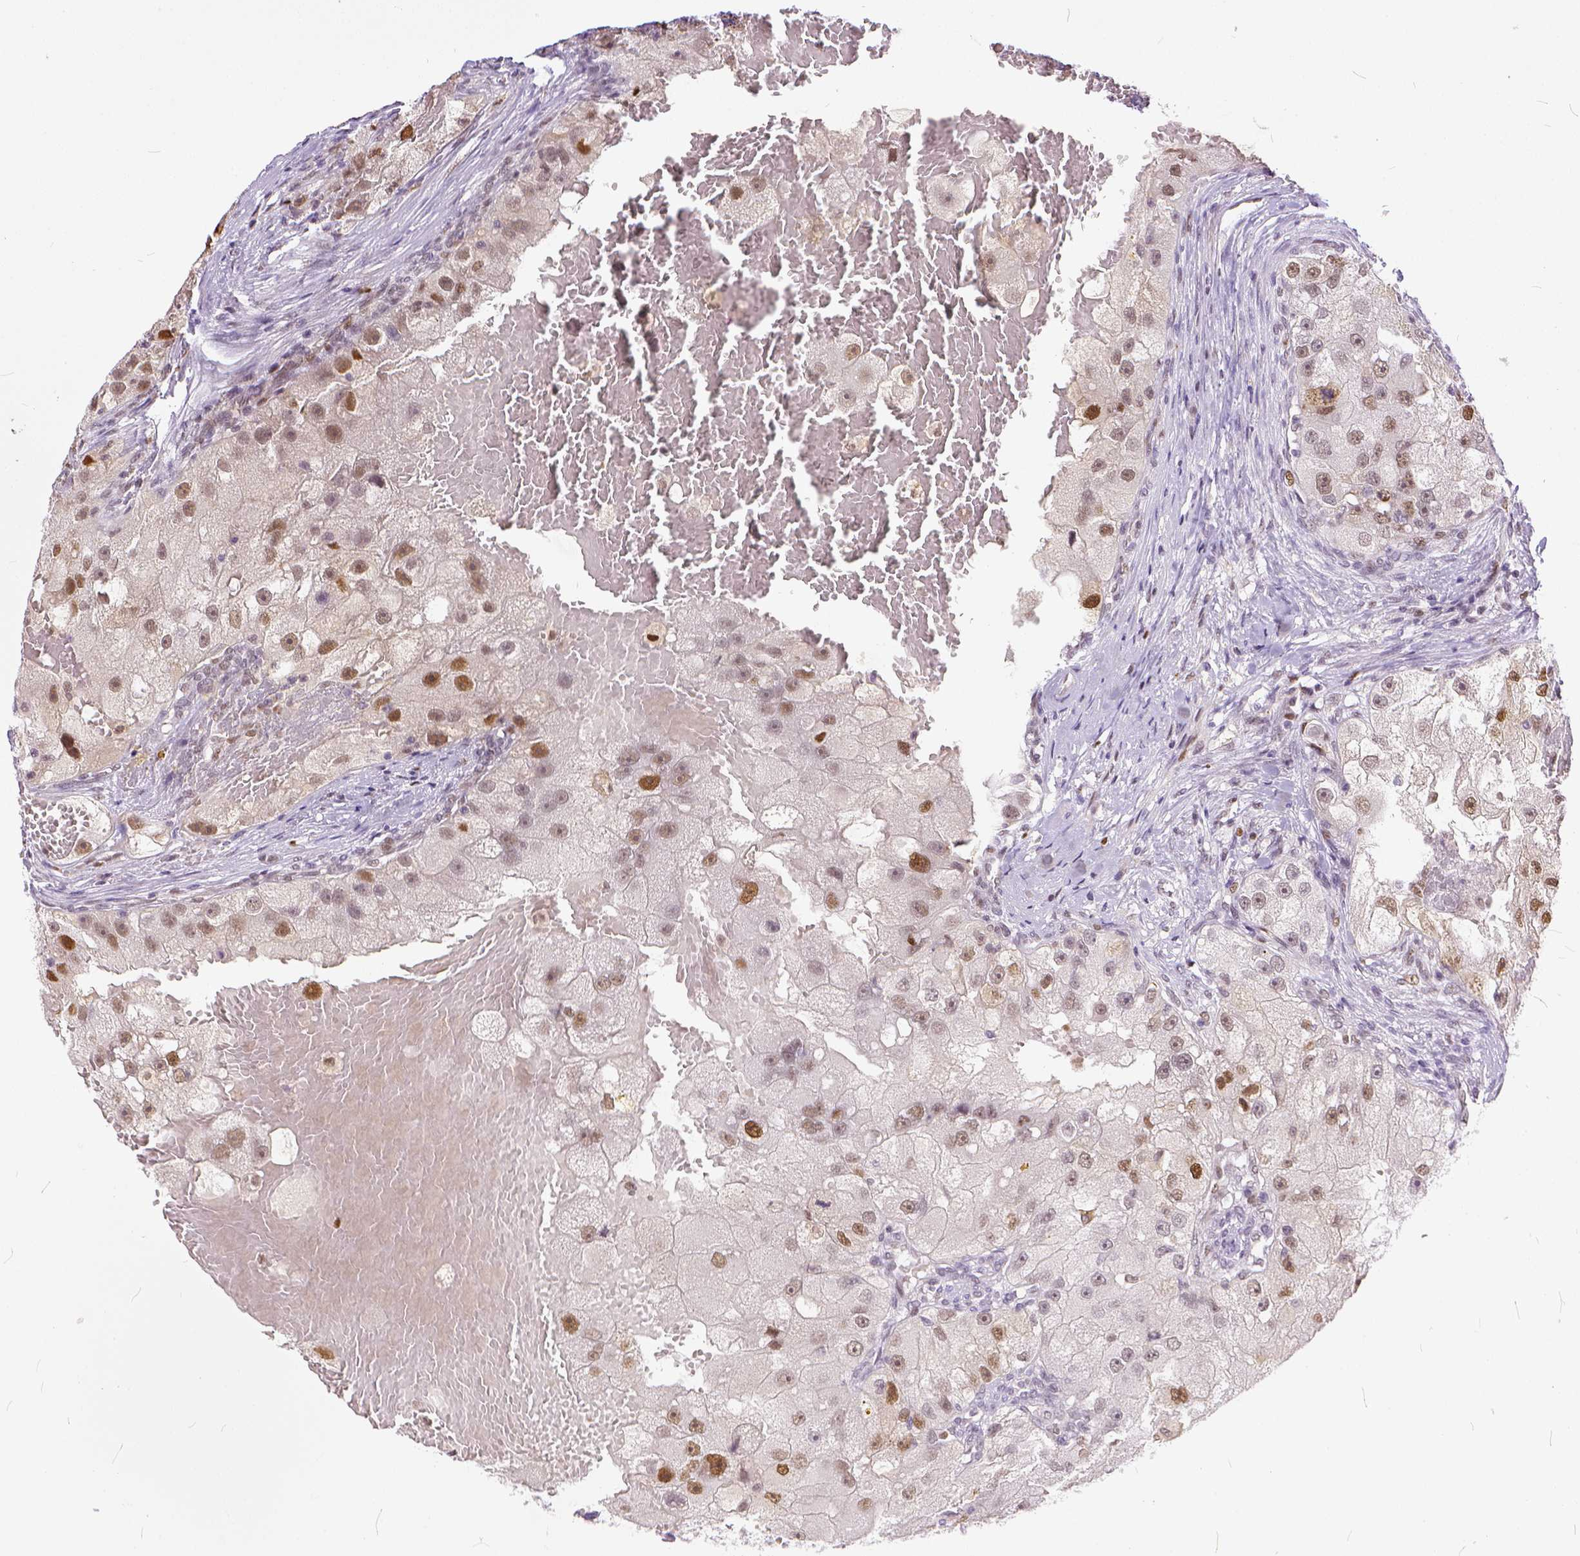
{"staining": {"intensity": "moderate", "quantity": ">75%", "location": "nuclear"}, "tissue": "renal cancer", "cell_type": "Tumor cells", "image_type": "cancer", "snomed": [{"axis": "morphology", "description": "Adenocarcinoma, NOS"}, {"axis": "topography", "description": "Kidney"}], "caption": "The photomicrograph displays immunohistochemical staining of adenocarcinoma (renal). There is moderate nuclear expression is appreciated in approximately >75% of tumor cells. The staining is performed using DAB brown chromogen to label protein expression. The nuclei are counter-stained blue using hematoxylin.", "gene": "ERCC1", "patient": {"sex": "male", "age": 63}}